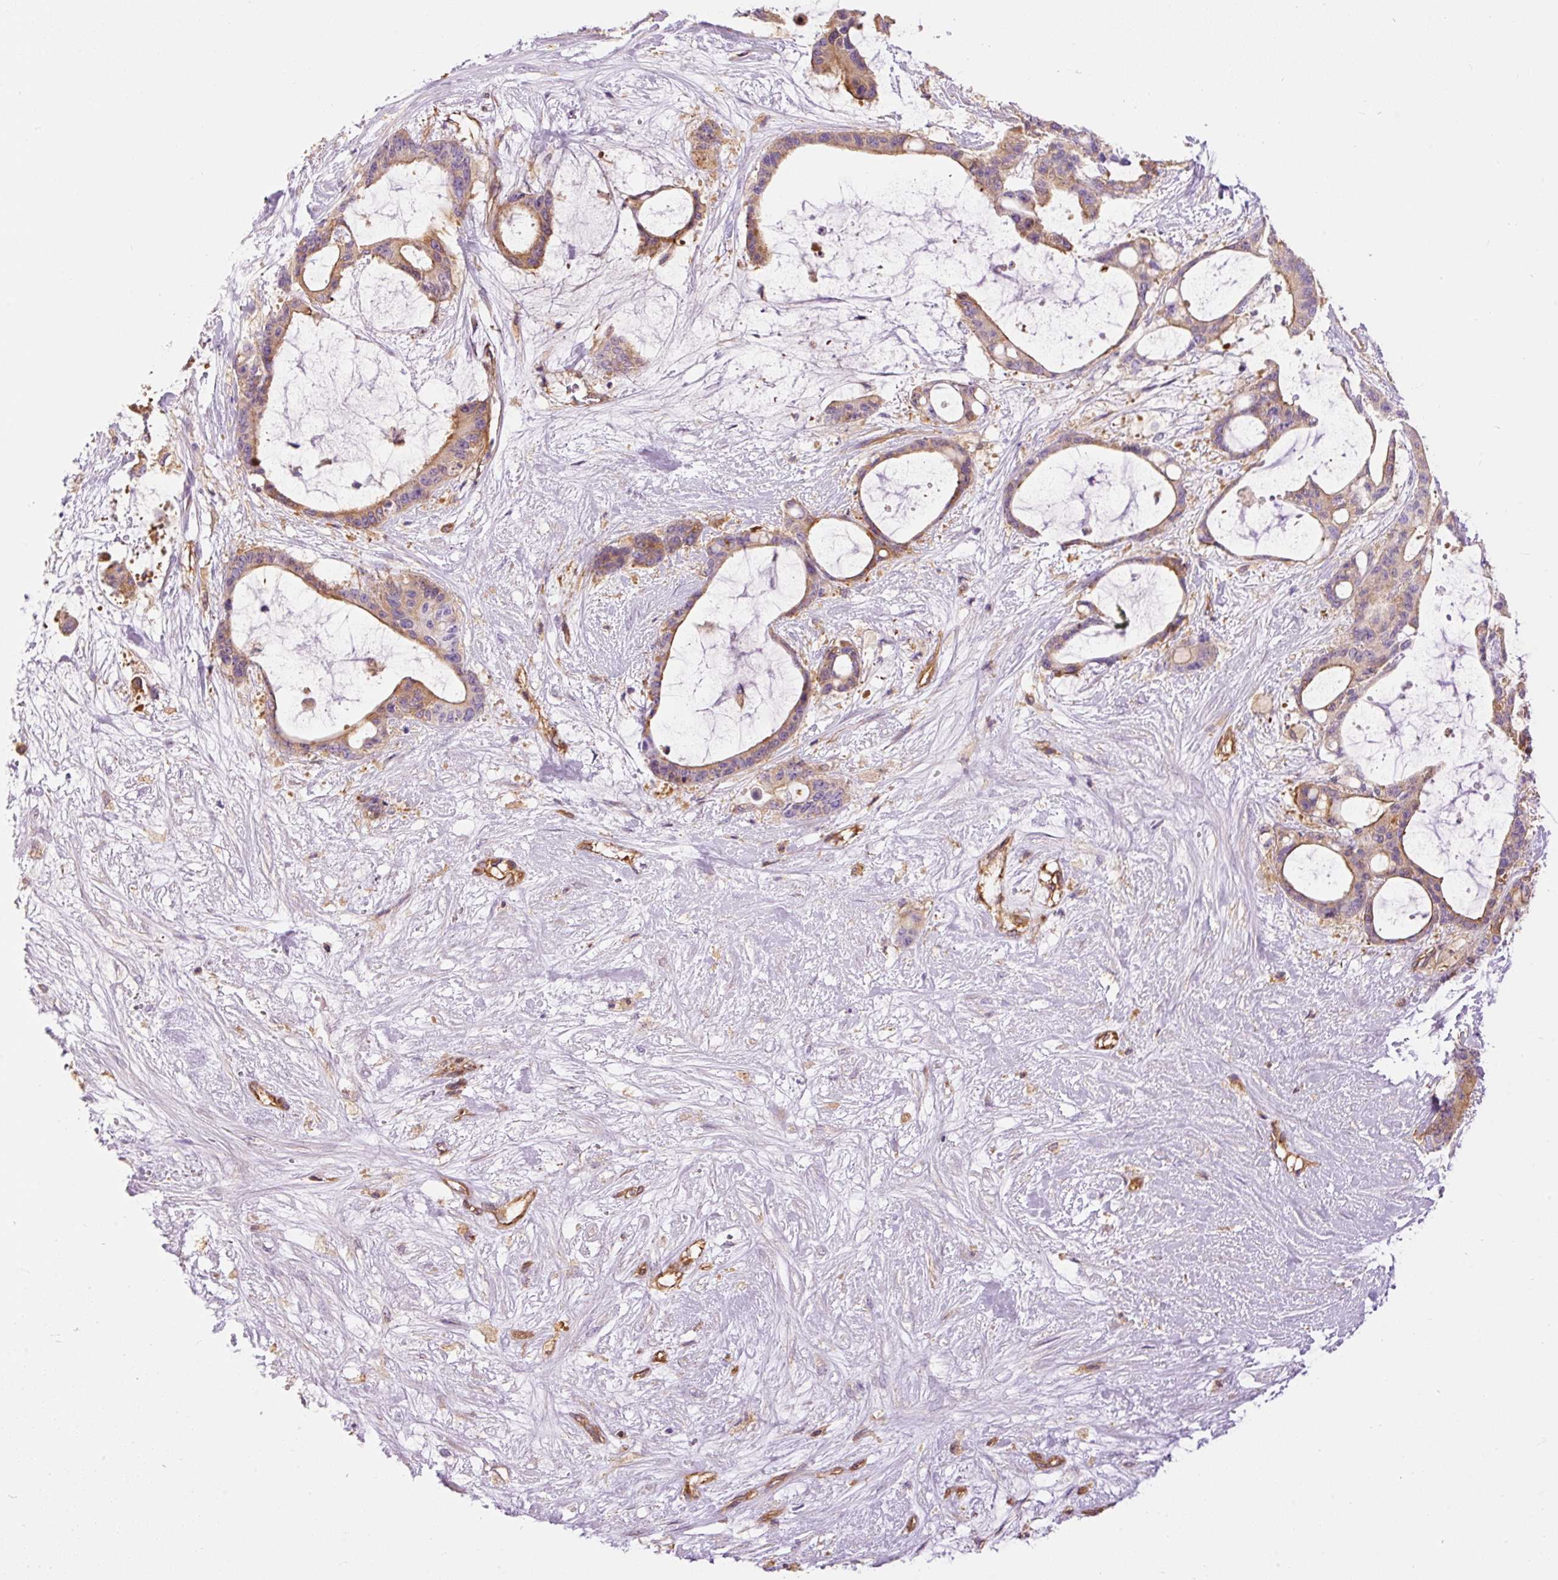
{"staining": {"intensity": "weak", "quantity": ">75%", "location": "cytoplasmic/membranous"}, "tissue": "liver cancer", "cell_type": "Tumor cells", "image_type": "cancer", "snomed": [{"axis": "morphology", "description": "Normal tissue, NOS"}, {"axis": "morphology", "description": "Cholangiocarcinoma"}, {"axis": "topography", "description": "Liver"}, {"axis": "topography", "description": "Peripheral nerve tissue"}], "caption": "Cholangiocarcinoma (liver) stained with a brown dye demonstrates weak cytoplasmic/membranous positive expression in approximately >75% of tumor cells.", "gene": "IL10RB", "patient": {"sex": "female", "age": 73}}